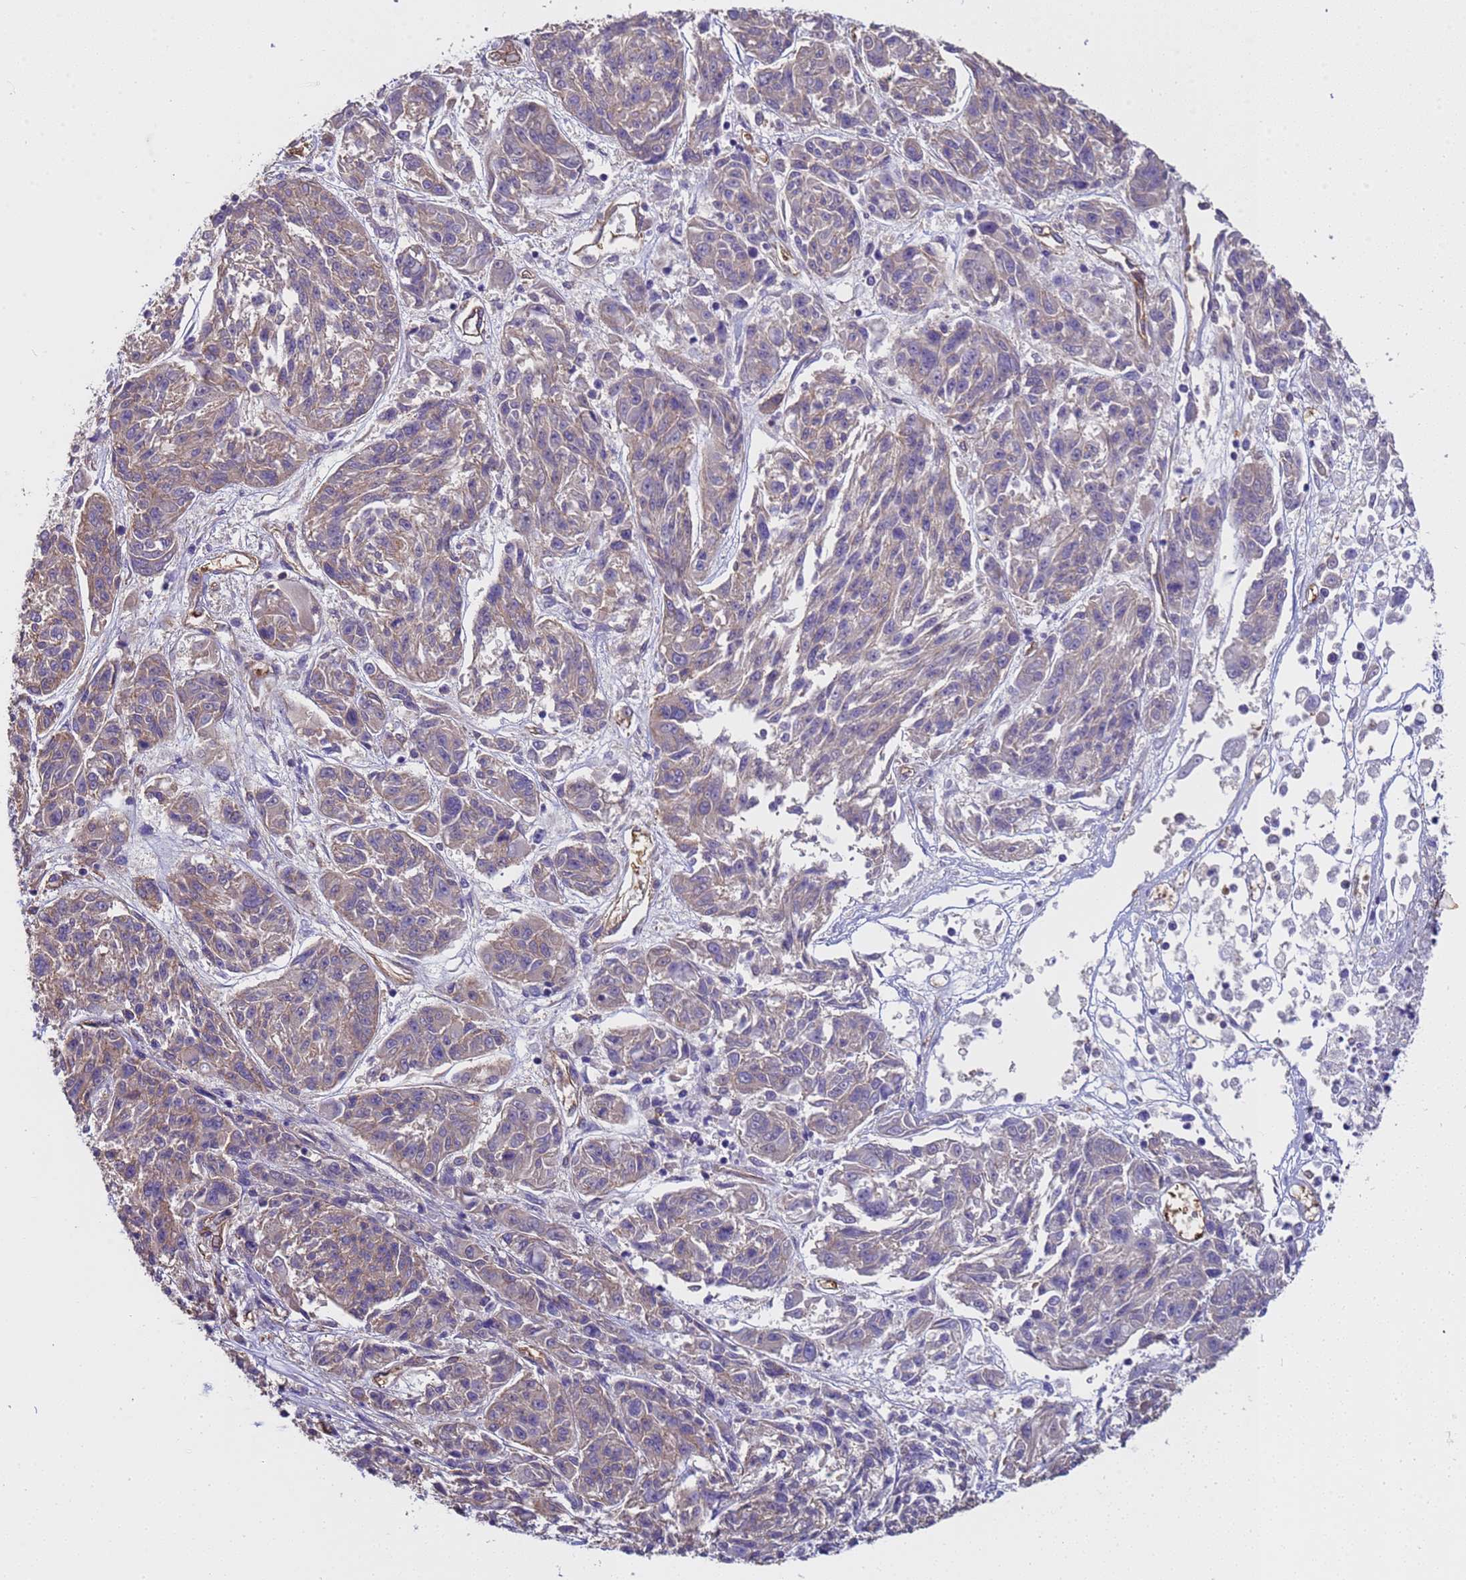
{"staining": {"intensity": "negative", "quantity": "none", "location": "none"}, "tissue": "melanoma", "cell_type": "Tumor cells", "image_type": "cancer", "snomed": [{"axis": "morphology", "description": "Malignant melanoma, NOS"}, {"axis": "topography", "description": "Skin"}], "caption": "Tumor cells show no significant staining in melanoma.", "gene": "ZNF248", "patient": {"sex": "male", "age": 53}}